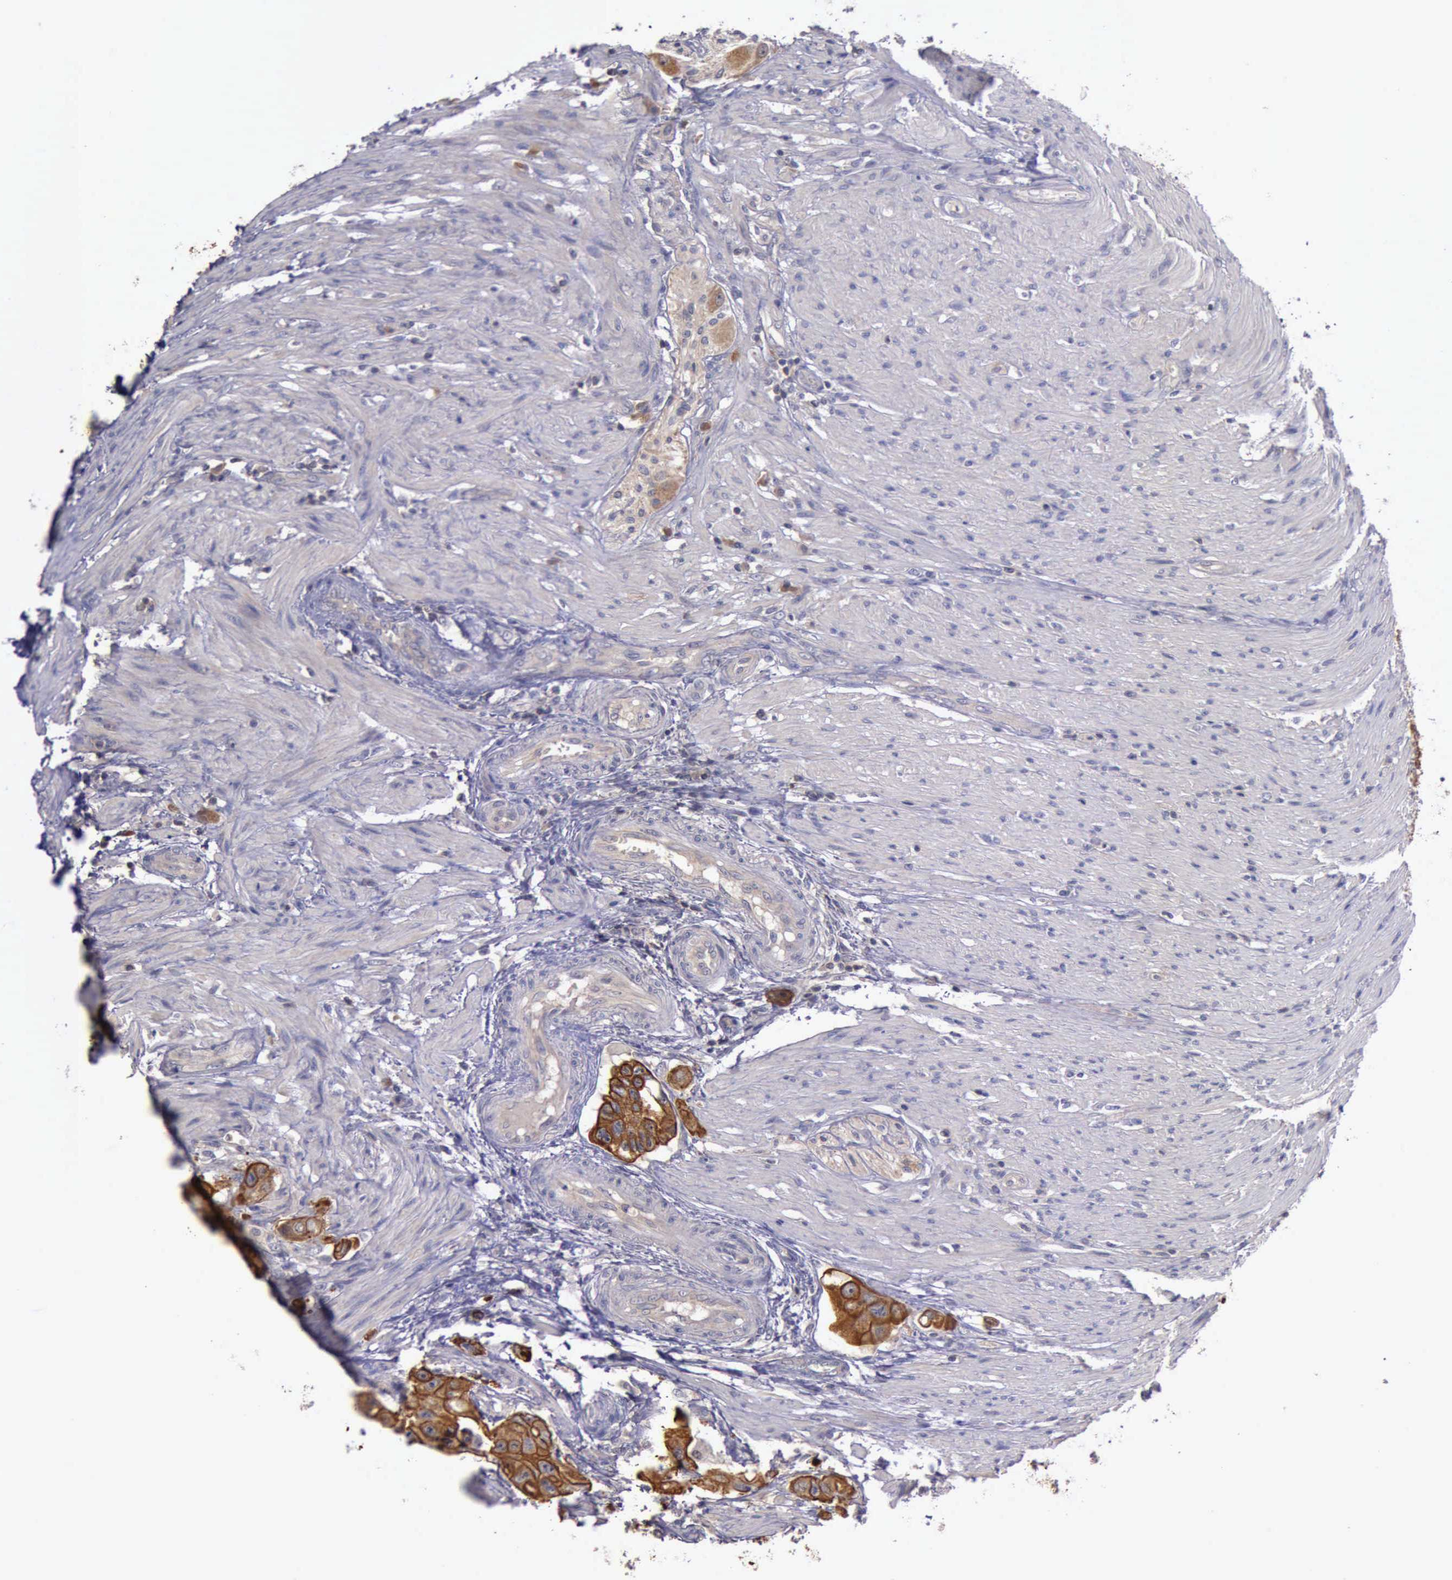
{"staining": {"intensity": "moderate", "quantity": ">75%", "location": "cytoplasmic/membranous"}, "tissue": "colorectal cancer", "cell_type": "Tumor cells", "image_type": "cancer", "snomed": [{"axis": "morphology", "description": "Adenocarcinoma, NOS"}, {"axis": "topography", "description": "Colon"}], "caption": "Colorectal cancer (adenocarcinoma) stained with a brown dye reveals moderate cytoplasmic/membranous positive staining in approximately >75% of tumor cells.", "gene": "RAB39B", "patient": {"sex": "female", "age": 46}}